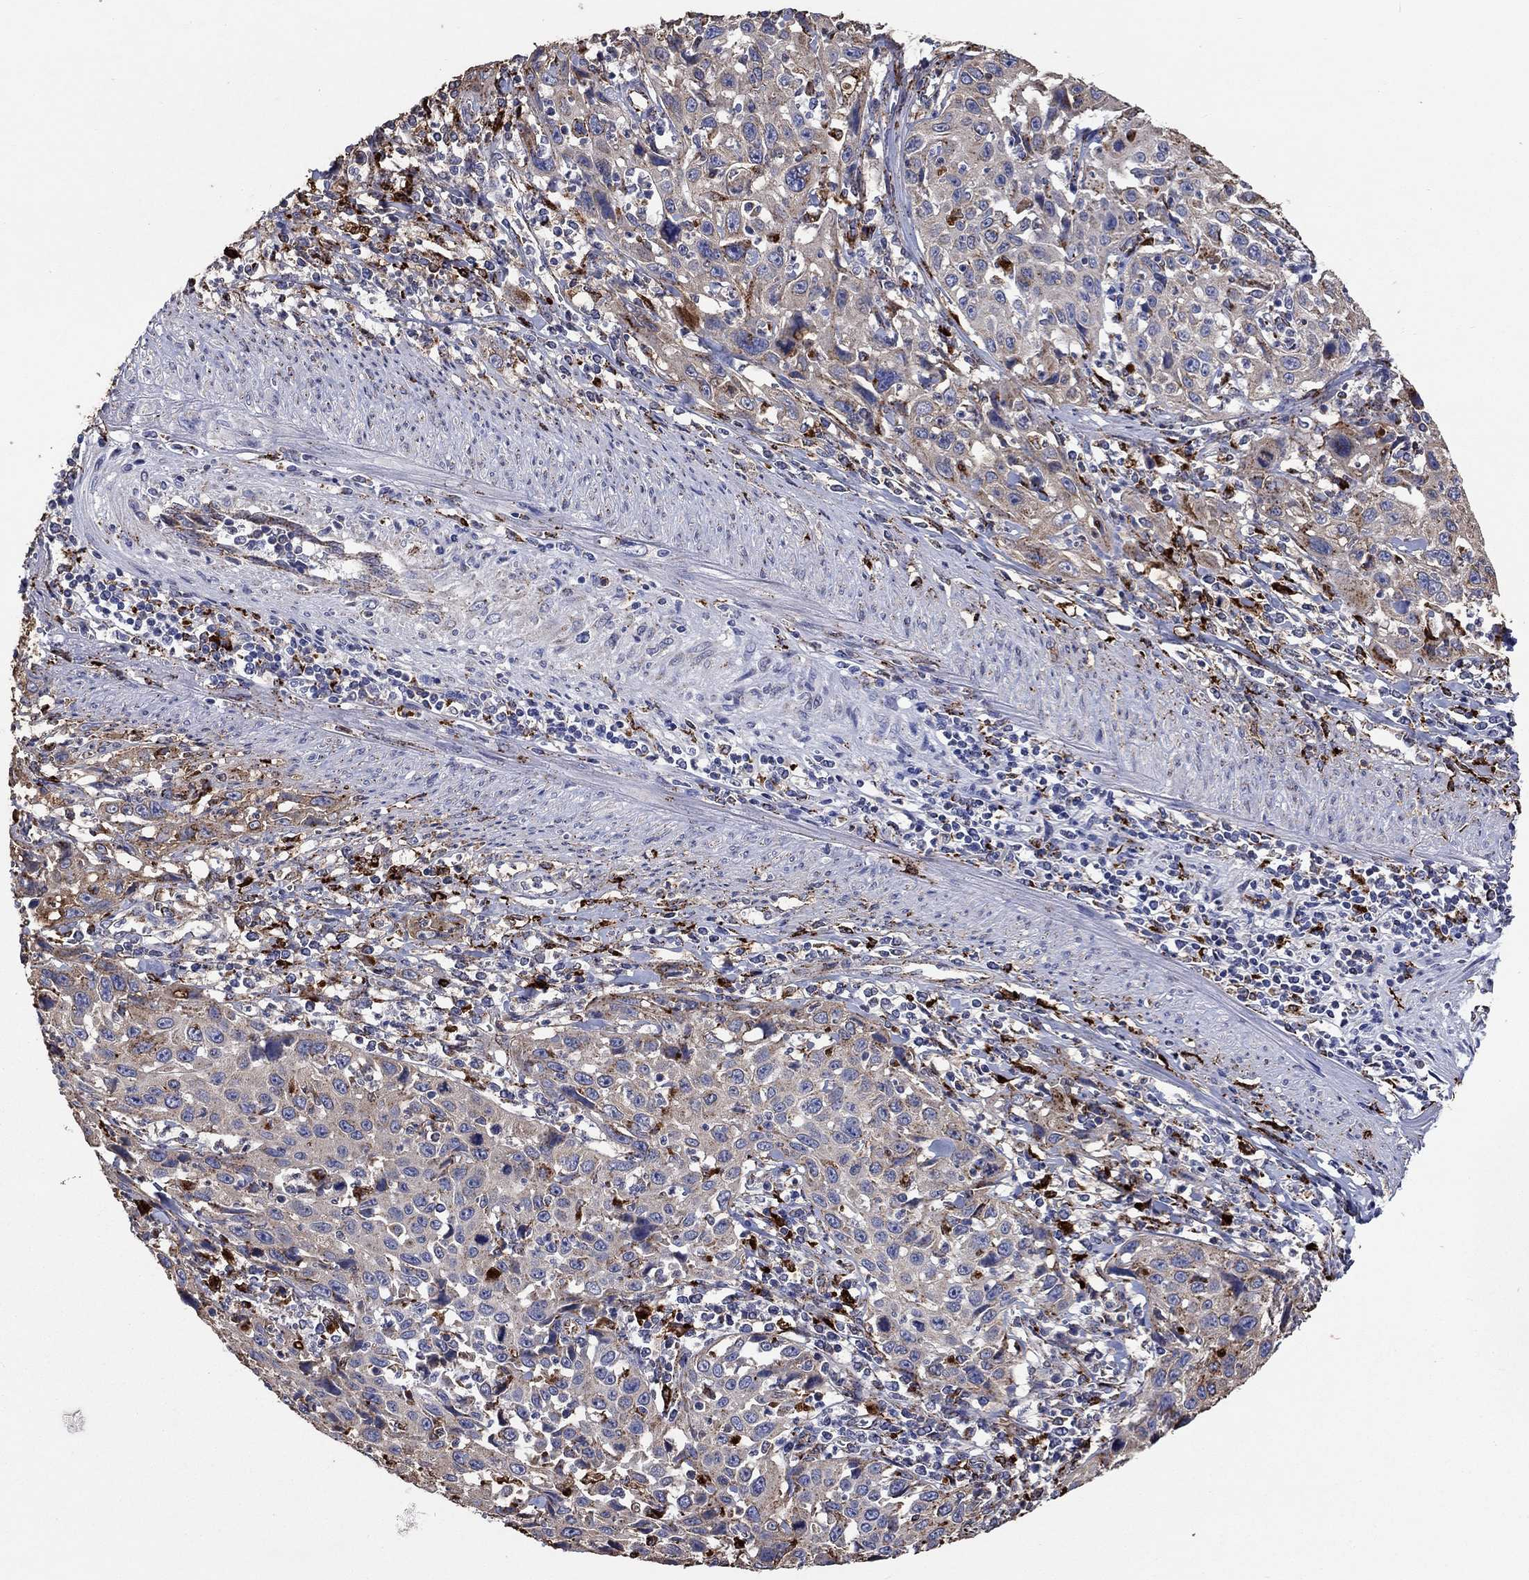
{"staining": {"intensity": "moderate", "quantity": "<25%", "location": "cytoplasmic/membranous"}, "tissue": "cervical cancer", "cell_type": "Tumor cells", "image_type": "cancer", "snomed": [{"axis": "morphology", "description": "Squamous cell carcinoma, NOS"}, {"axis": "topography", "description": "Cervix"}], "caption": "DAB immunohistochemical staining of human cervical squamous cell carcinoma demonstrates moderate cytoplasmic/membranous protein expression in about <25% of tumor cells.", "gene": "CTSB", "patient": {"sex": "female", "age": 26}}